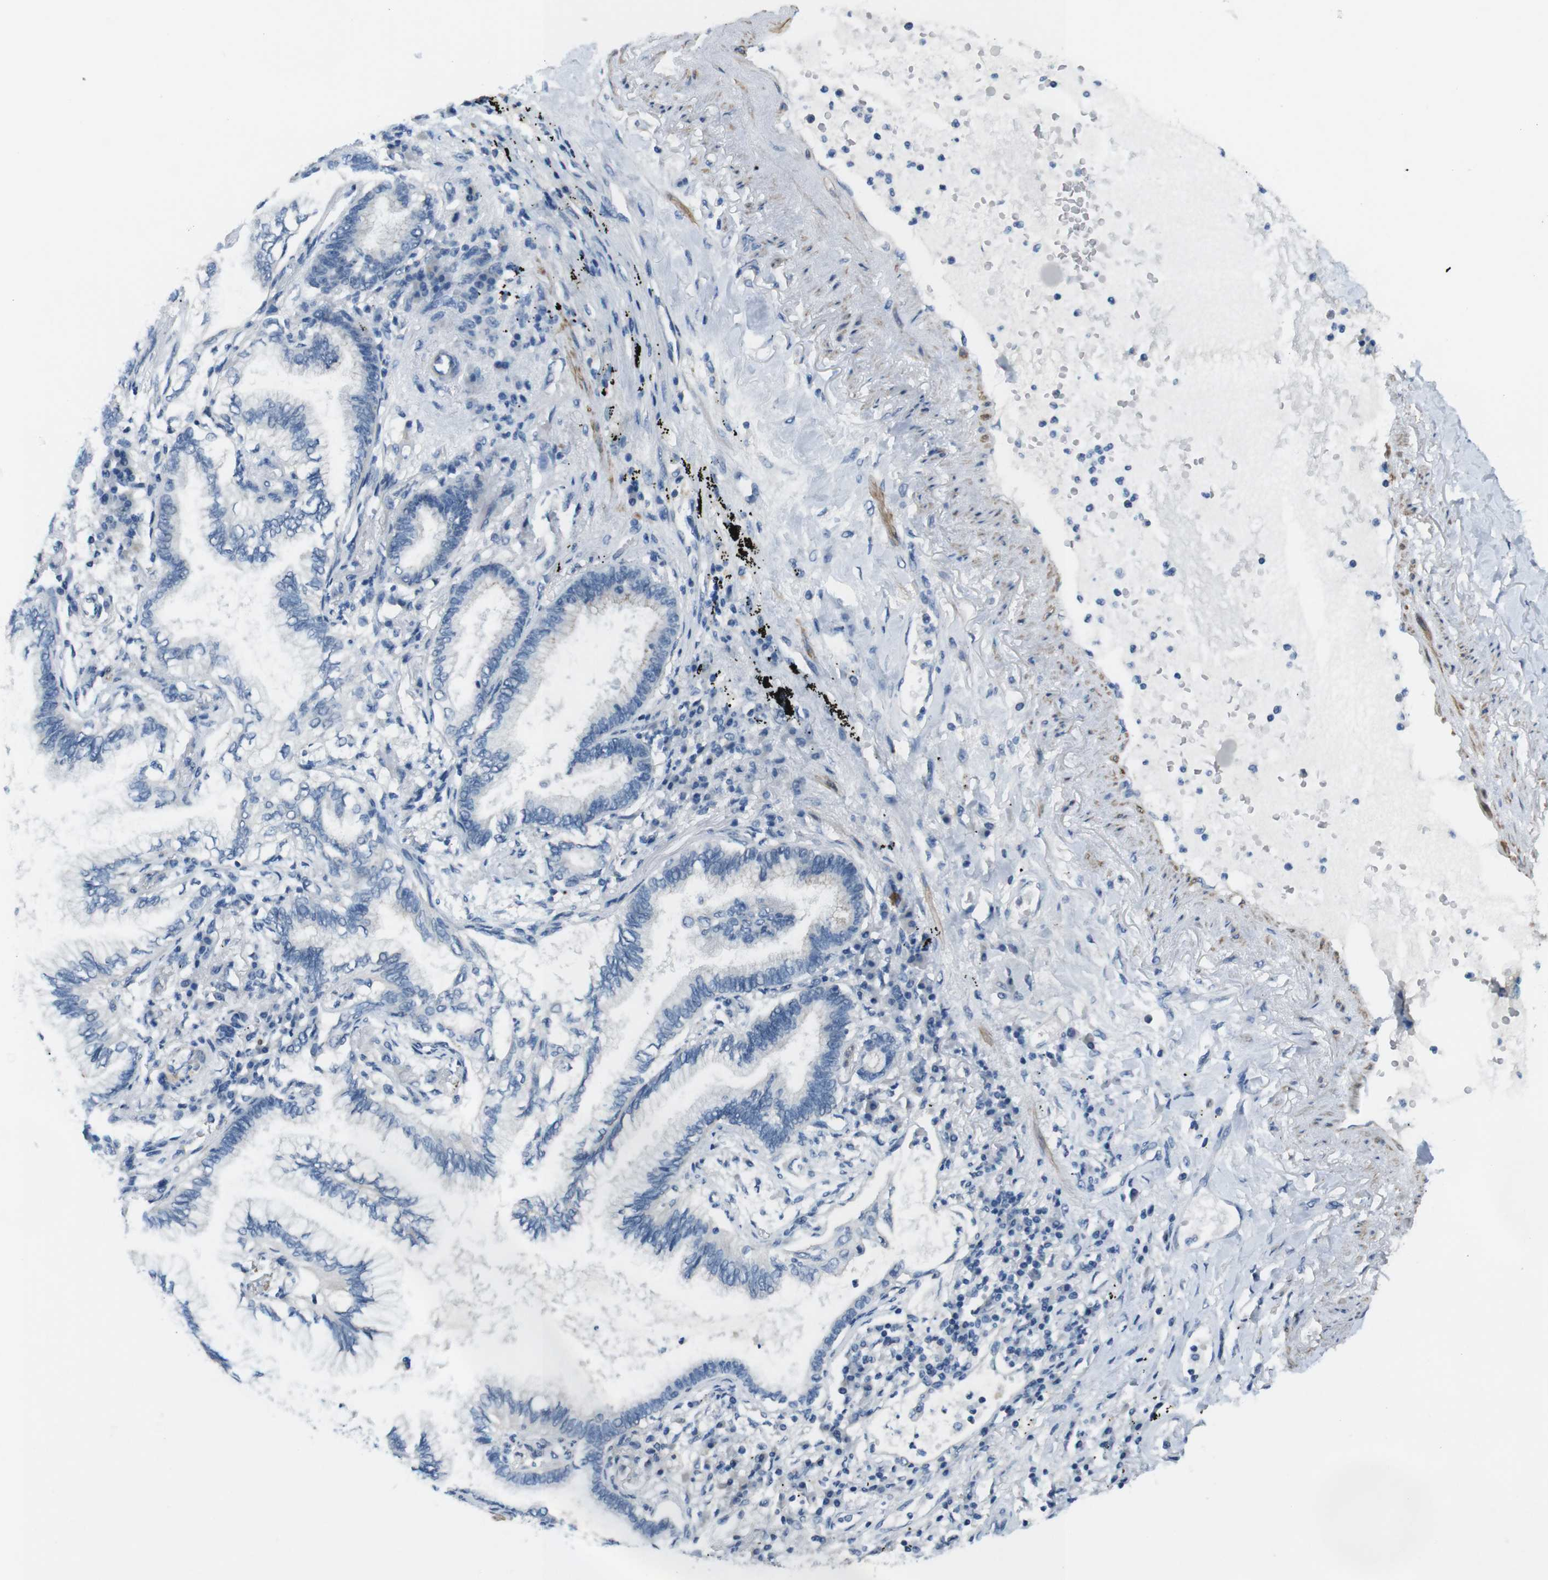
{"staining": {"intensity": "negative", "quantity": "none", "location": "none"}, "tissue": "lung cancer", "cell_type": "Tumor cells", "image_type": "cancer", "snomed": [{"axis": "morphology", "description": "Normal tissue, NOS"}, {"axis": "morphology", "description": "Adenocarcinoma, NOS"}, {"axis": "topography", "description": "Bronchus"}, {"axis": "topography", "description": "Lung"}], "caption": "Protein analysis of lung cancer displays no significant positivity in tumor cells. (Stains: DAB immunohistochemistry with hematoxylin counter stain, Microscopy: brightfield microscopy at high magnification).", "gene": "HRH2", "patient": {"sex": "female", "age": 70}}